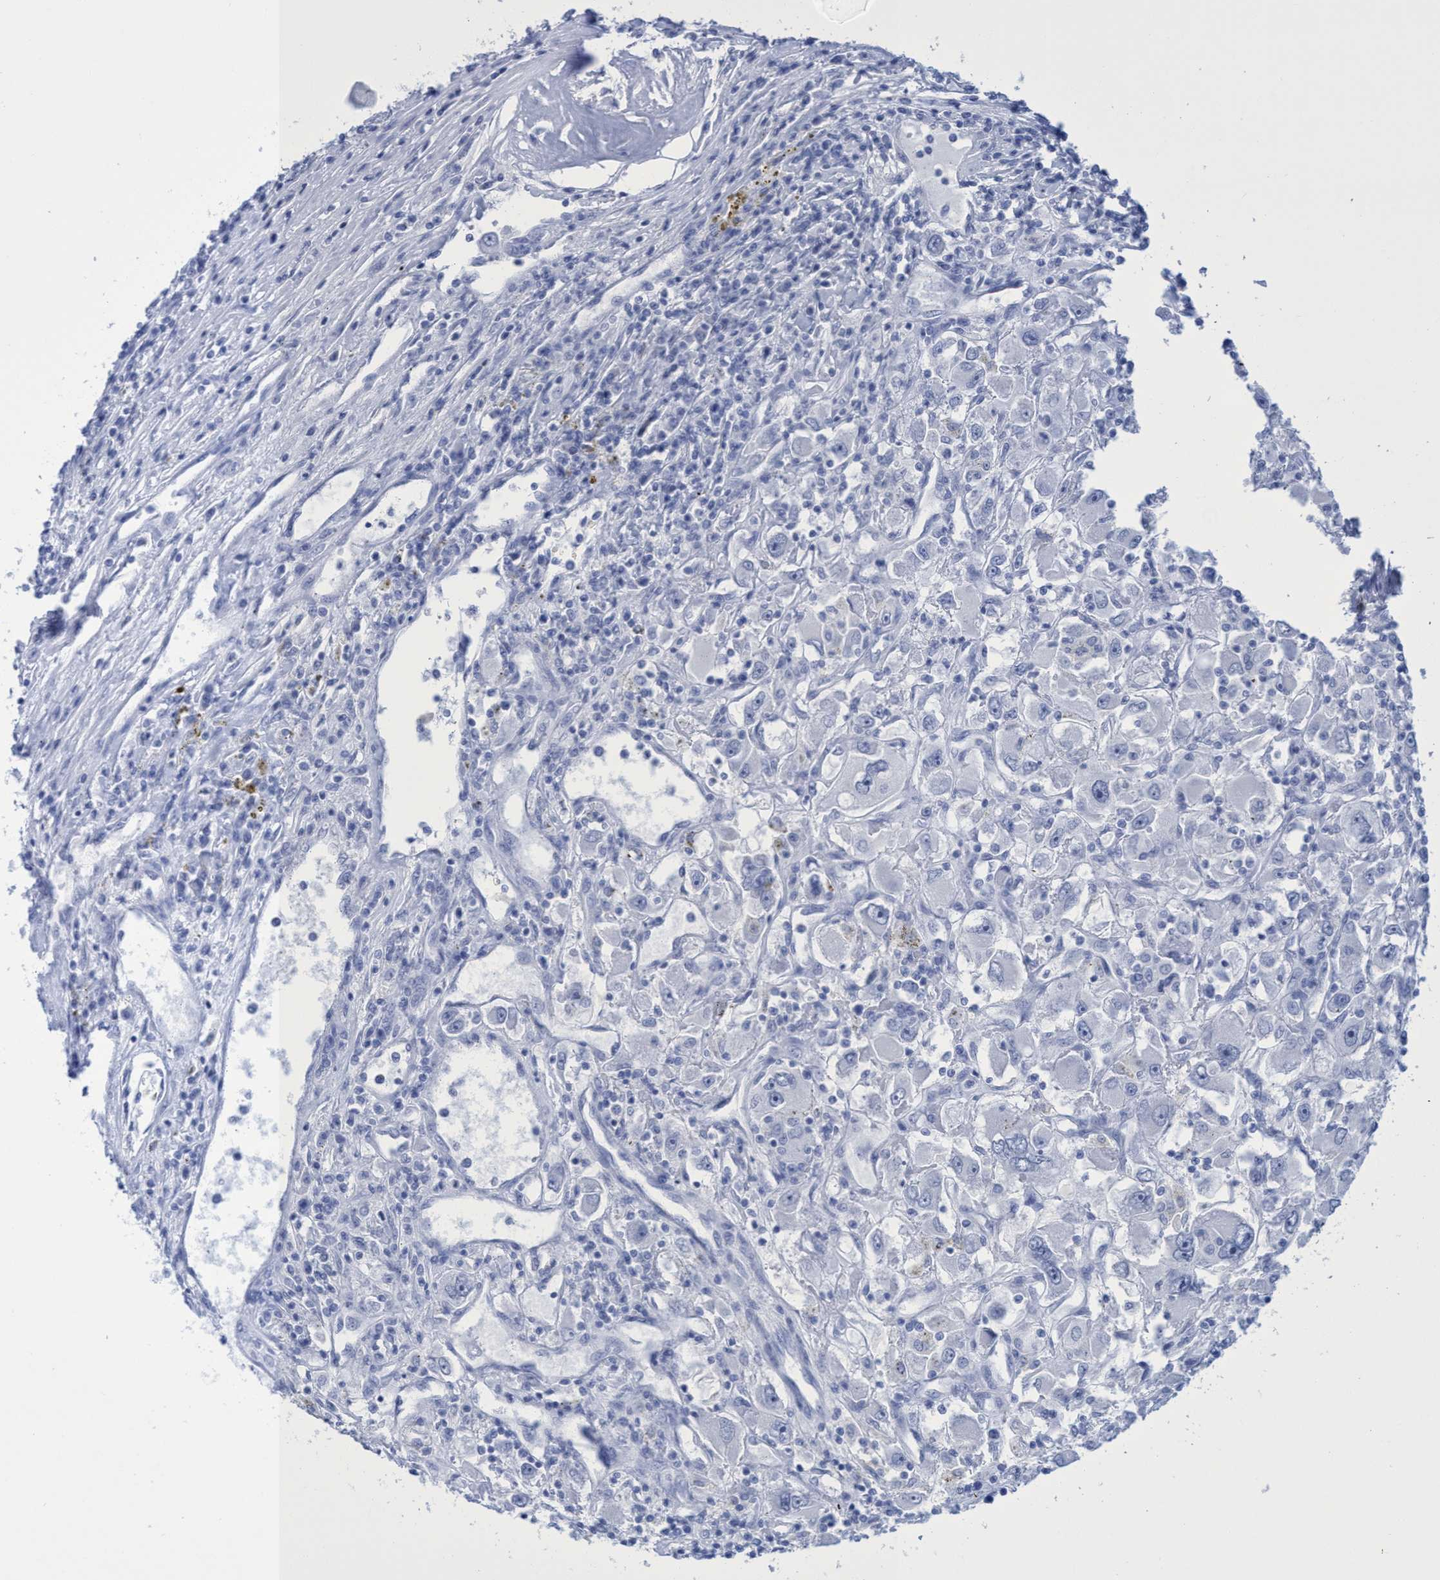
{"staining": {"intensity": "negative", "quantity": "none", "location": "none"}, "tissue": "renal cancer", "cell_type": "Tumor cells", "image_type": "cancer", "snomed": [{"axis": "morphology", "description": "Adenocarcinoma, NOS"}, {"axis": "topography", "description": "Kidney"}], "caption": "Immunohistochemistry micrograph of human adenocarcinoma (renal) stained for a protein (brown), which displays no staining in tumor cells.", "gene": "INSL6", "patient": {"sex": "female", "age": 52}}